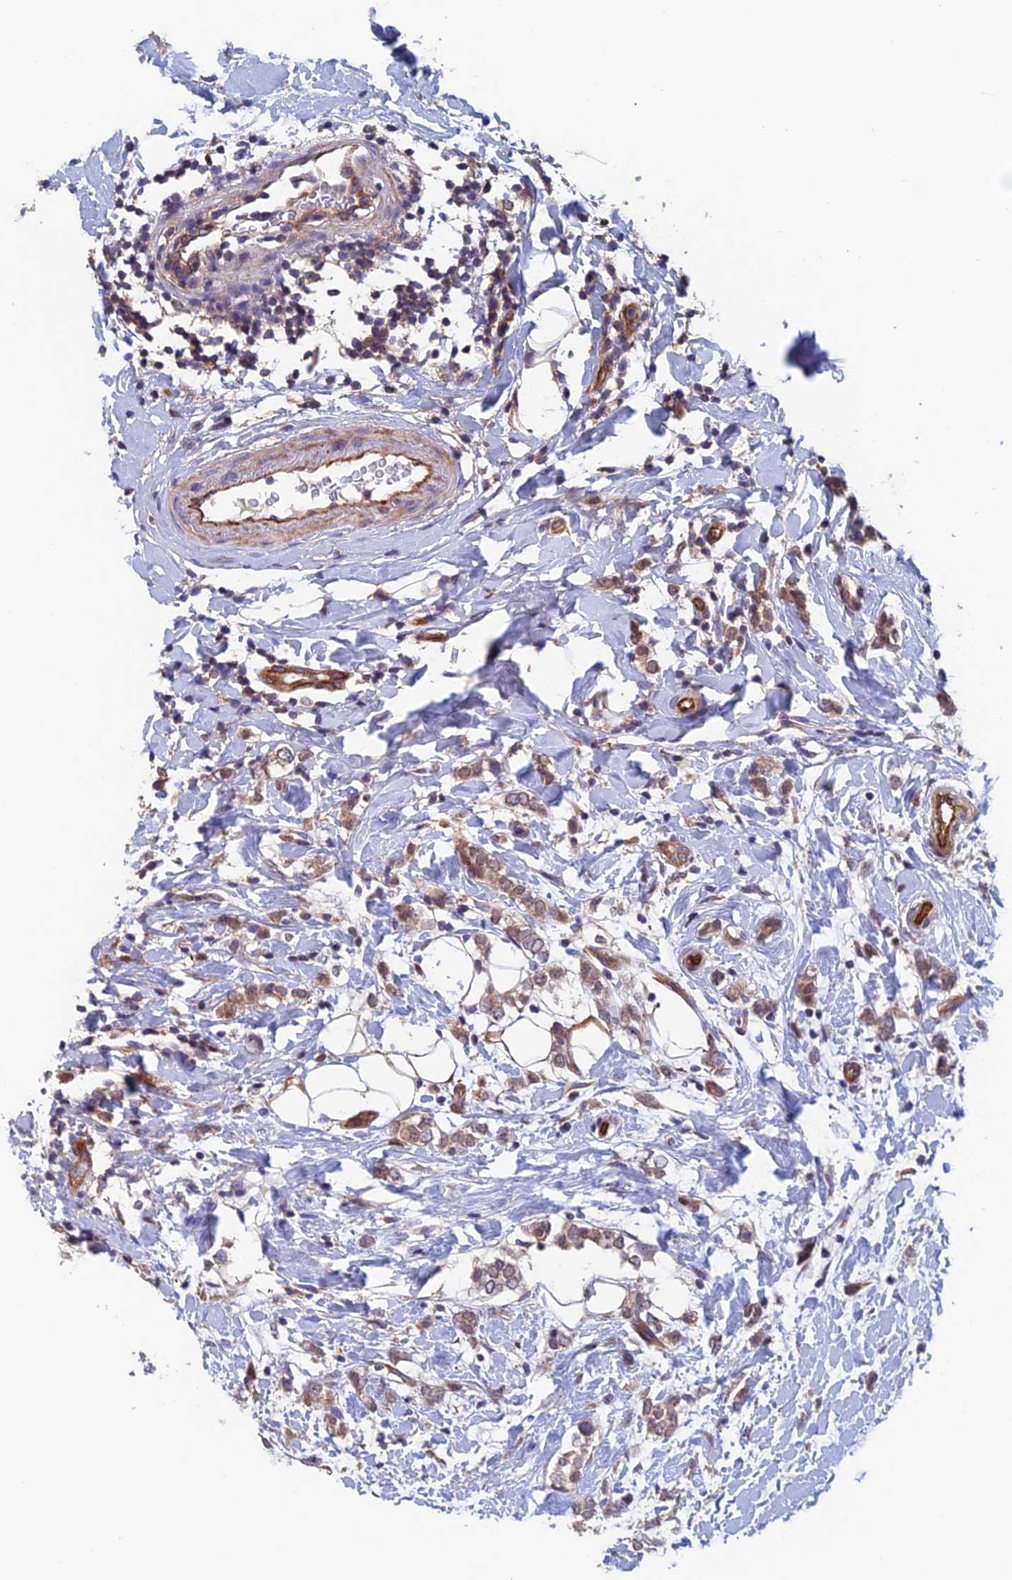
{"staining": {"intensity": "weak", "quantity": ">75%", "location": "cytoplasmic/membranous"}, "tissue": "breast cancer", "cell_type": "Tumor cells", "image_type": "cancer", "snomed": [{"axis": "morphology", "description": "Normal tissue, NOS"}, {"axis": "morphology", "description": "Lobular carcinoma"}, {"axis": "topography", "description": "Breast"}], "caption": "Protein expression analysis of human breast lobular carcinoma reveals weak cytoplasmic/membranous expression in about >75% of tumor cells. The protein of interest is stained brown, and the nuclei are stained in blue (DAB (3,3'-diaminobenzidine) IHC with brightfield microscopy, high magnification).", "gene": "NUDT16L1", "patient": {"sex": "female", "age": 47}}